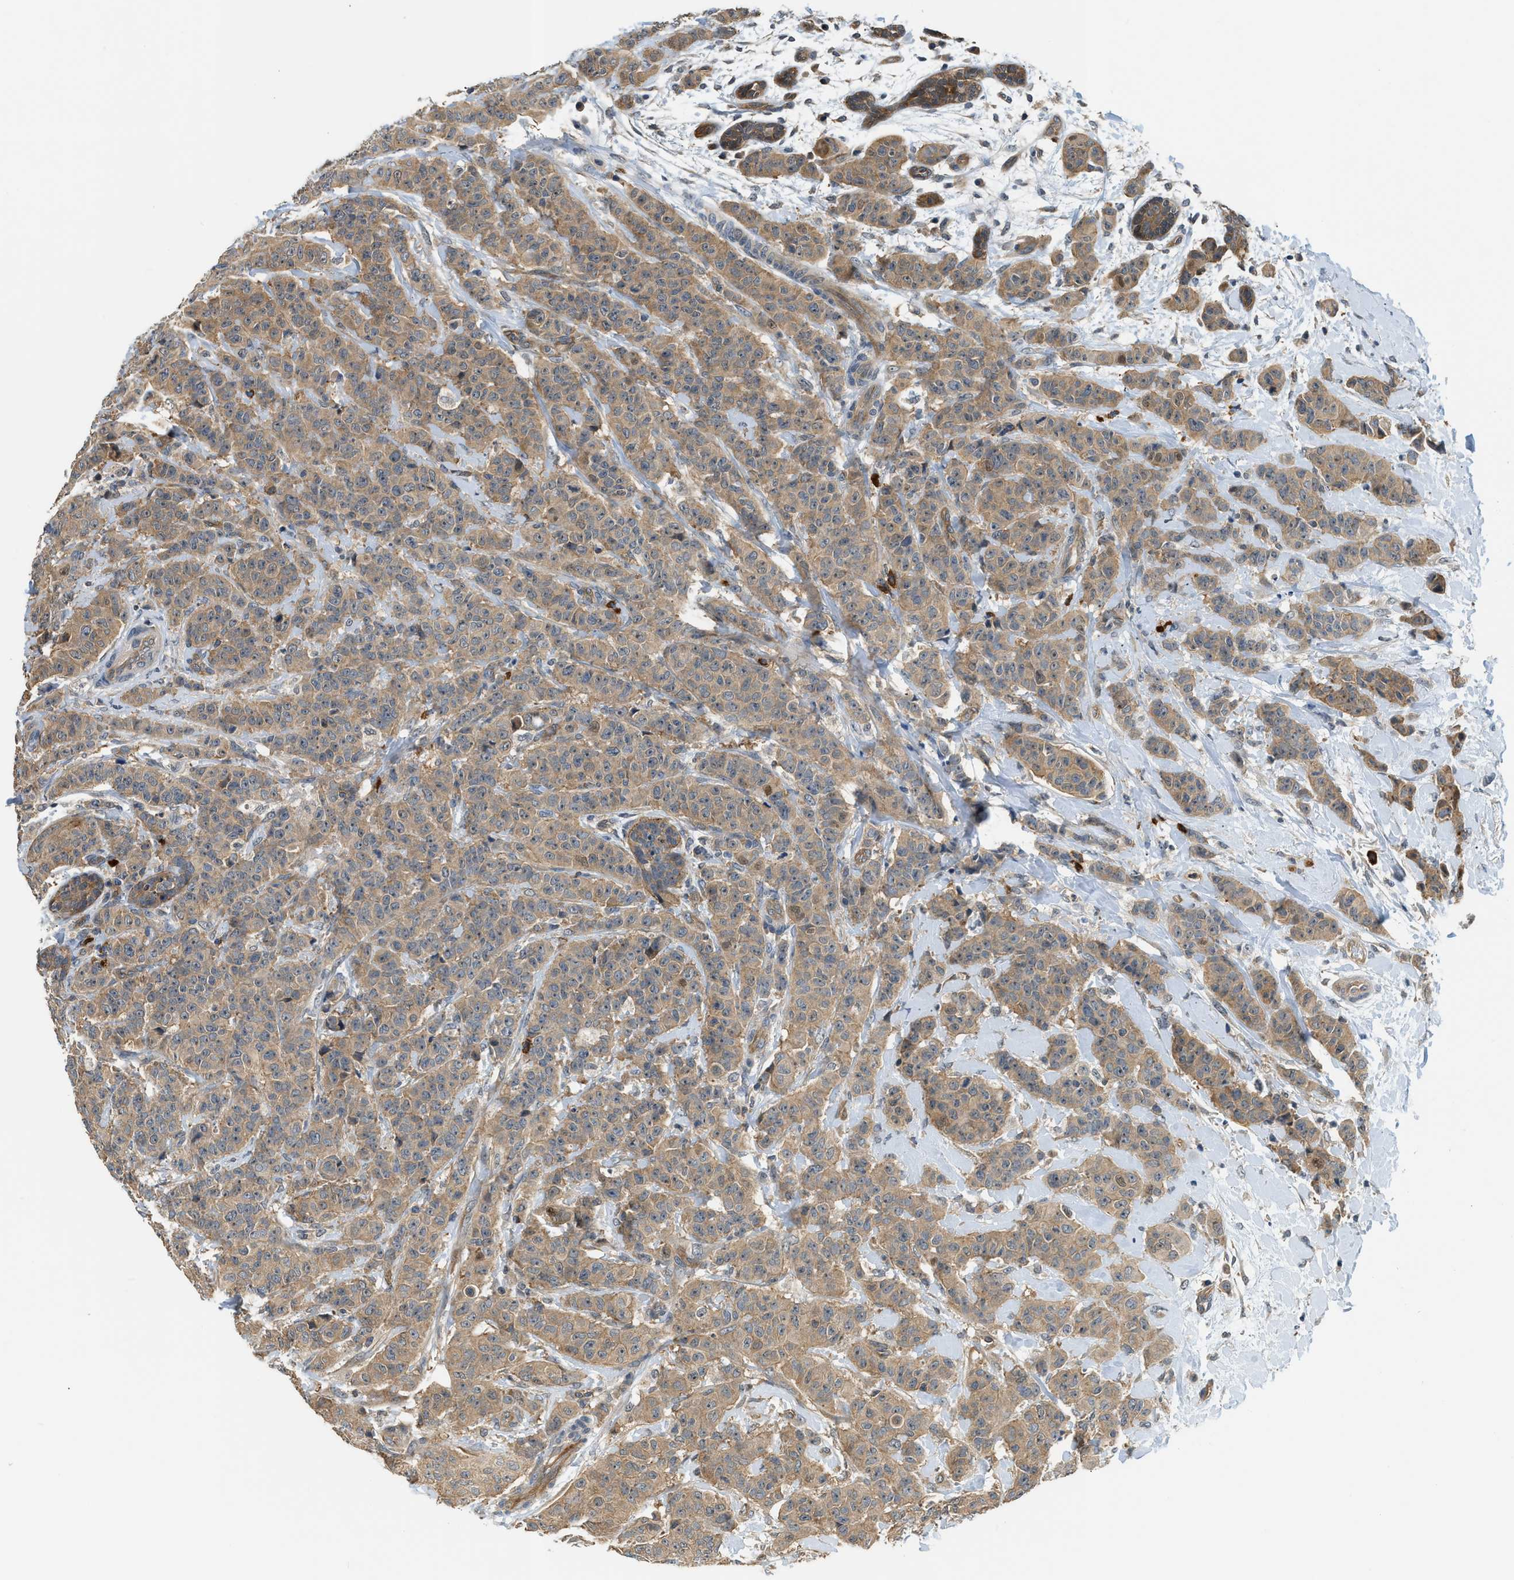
{"staining": {"intensity": "moderate", "quantity": ">75%", "location": "cytoplasmic/membranous"}, "tissue": "breast cancer", "cell_type": "Tumor cells", "image_type": "cancer", "snomed": [{"axis": "morphology", "description": "Normal tissue, NOS"}, {"axis": "morphology", "description": "Duct carcinoma"}, {"axis": "topography", "description": "Breast"}], "caption": "Protein staining shows moderate cytoplasmic/membranous staining in about >75% of tumor cells in breast cancer (invasive ductal carcinoma).", "gene": "CBLB", "patient": {"sex": "female", "age": 40}}